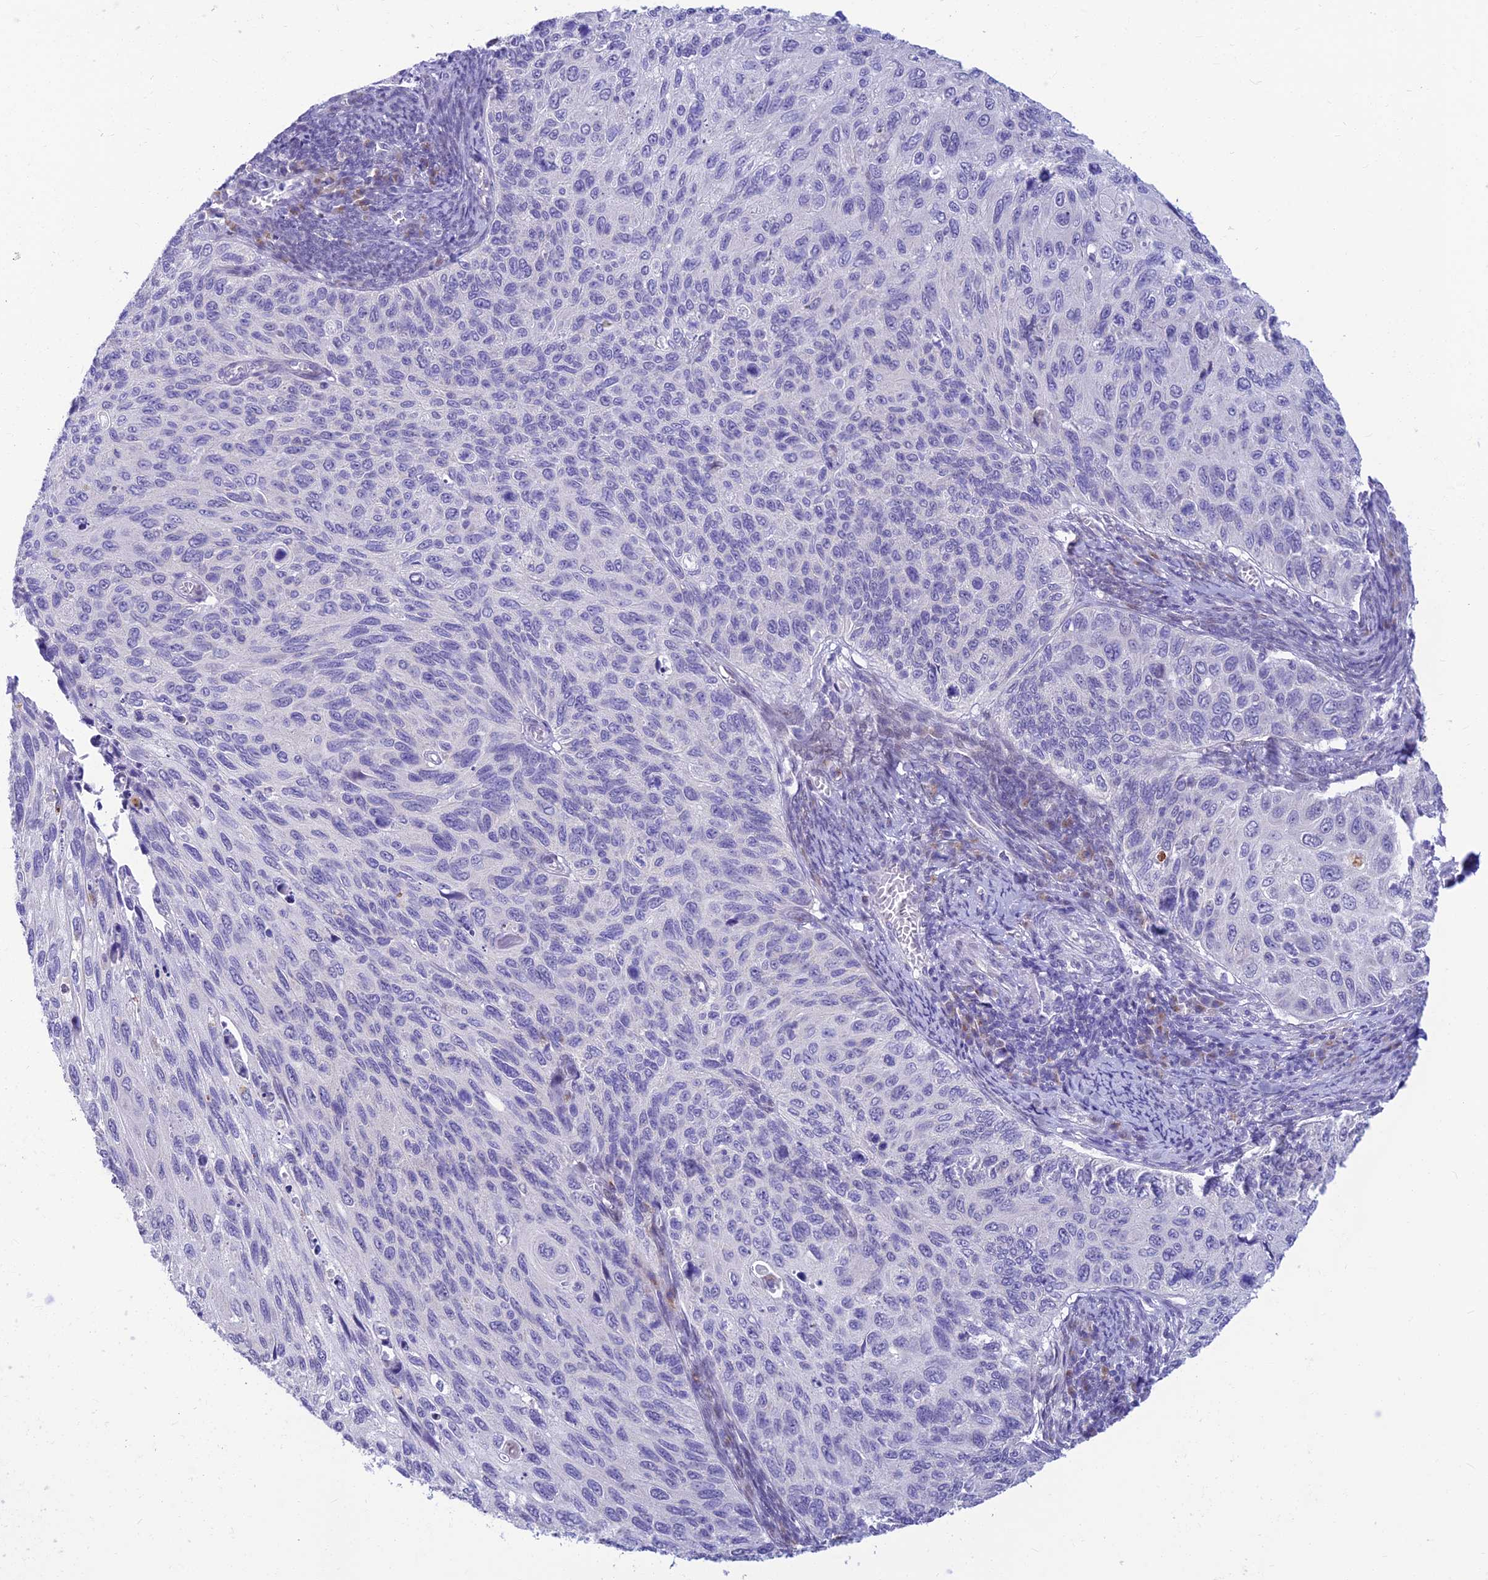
{"staining": {"intensity": "negative", "quantity": "none", "location": "none"}, "tissue": "cervical cancer", "cell_type": "Tumor cells", "image_type": "cancer", "snomed": [{"axis": "morphology", "description": "Squamous cell carcinoma, NOS"}, {"axis": "topography", "description": "Cervix"}], "caption": "Cervical squamous cell carcinoma stained for a protein using immunohistochemistry exhibits no expression tumor cells.", "gene": "INKA1", "patient": {"sex": "female", "age": 70}}